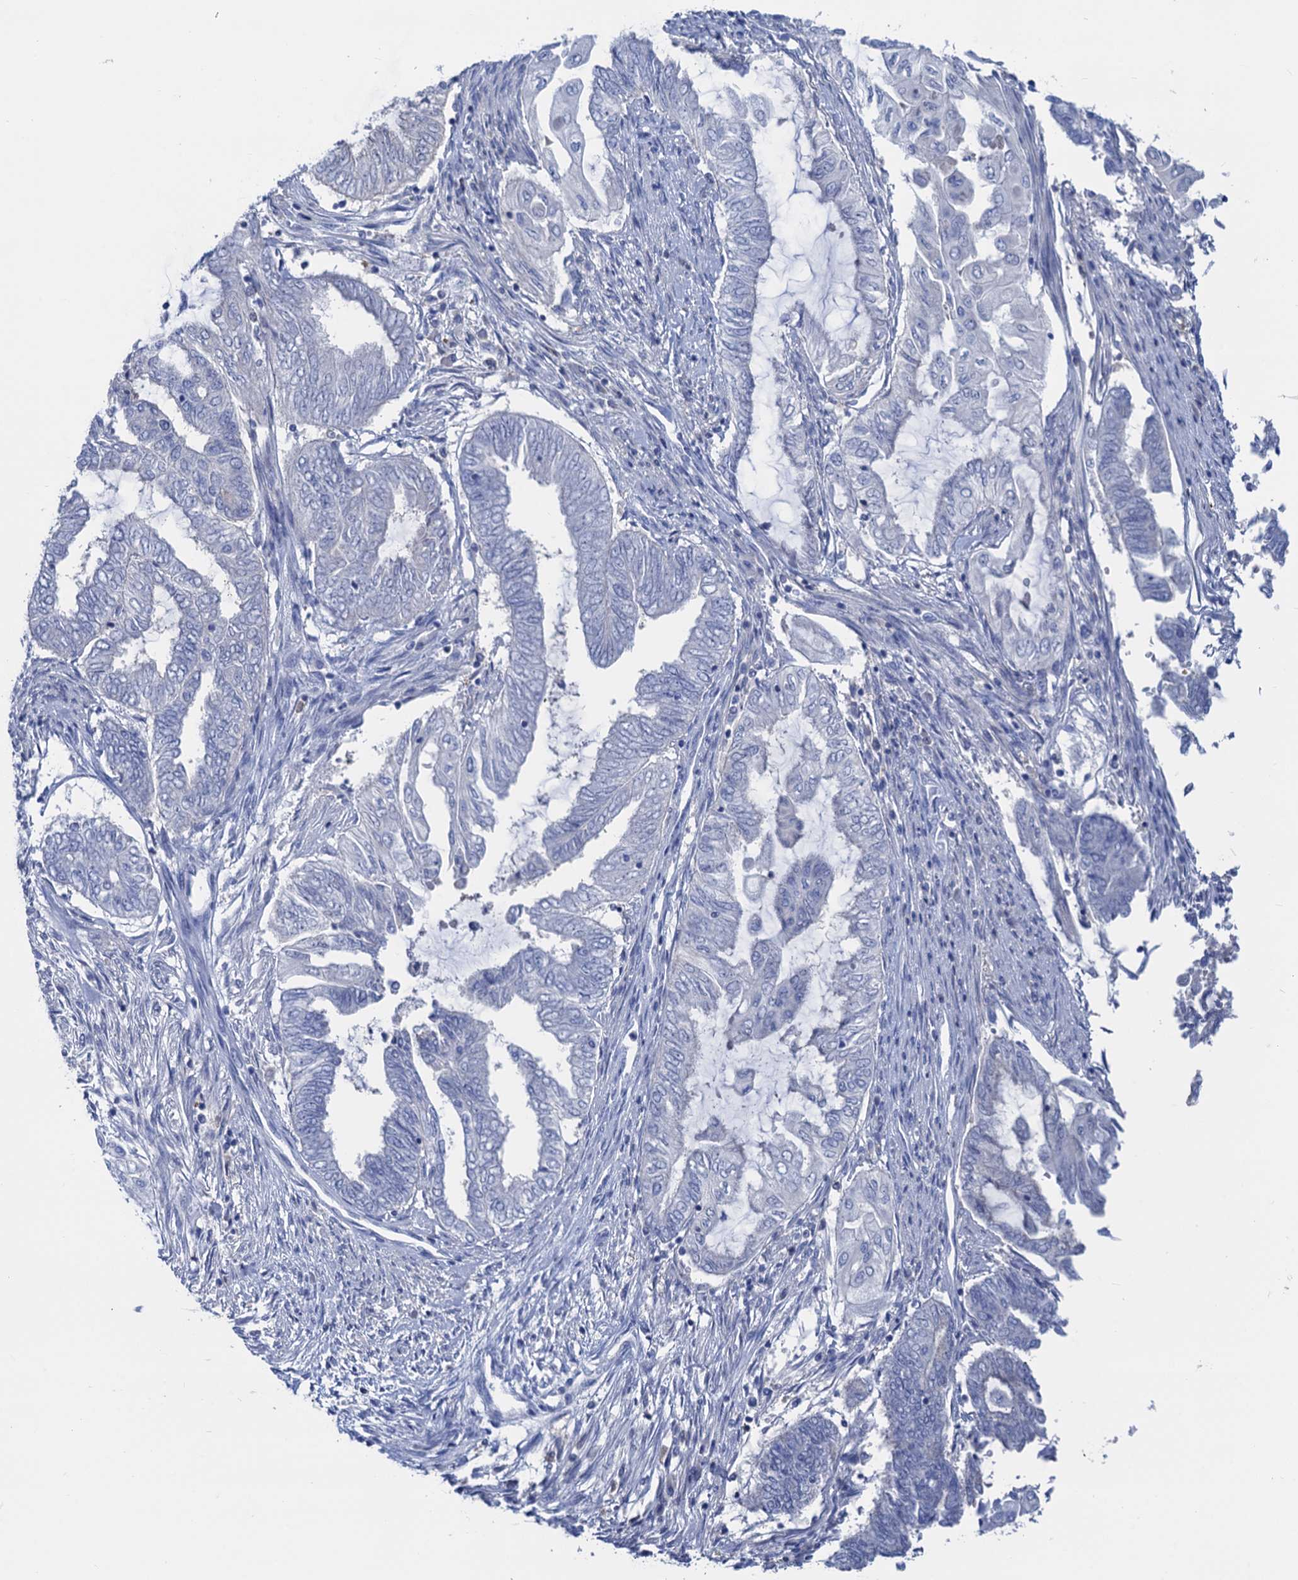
{"staining": {"intensity": "negative", "quantity": "none", "location": "none"}, "tissue": "endometrial cancer", "cell_type": "Tumor cells", "image_type": "cancer", "snomed": [{"axis": "morphology", "description": "Adenocarcinoma, NOS"}, {"axis": "topography", "description": "Uterus"}, {"axis": "topography", "description": "Endometrium"}], "caption": "High power microscopy micrograph of an immunohistochemistry (IHC) image of endometrial adenocarcinoma, revealing no significant positivity in tumor cells.", "gene": "FAH", "patient": {"sex": "female", "age": 70}}